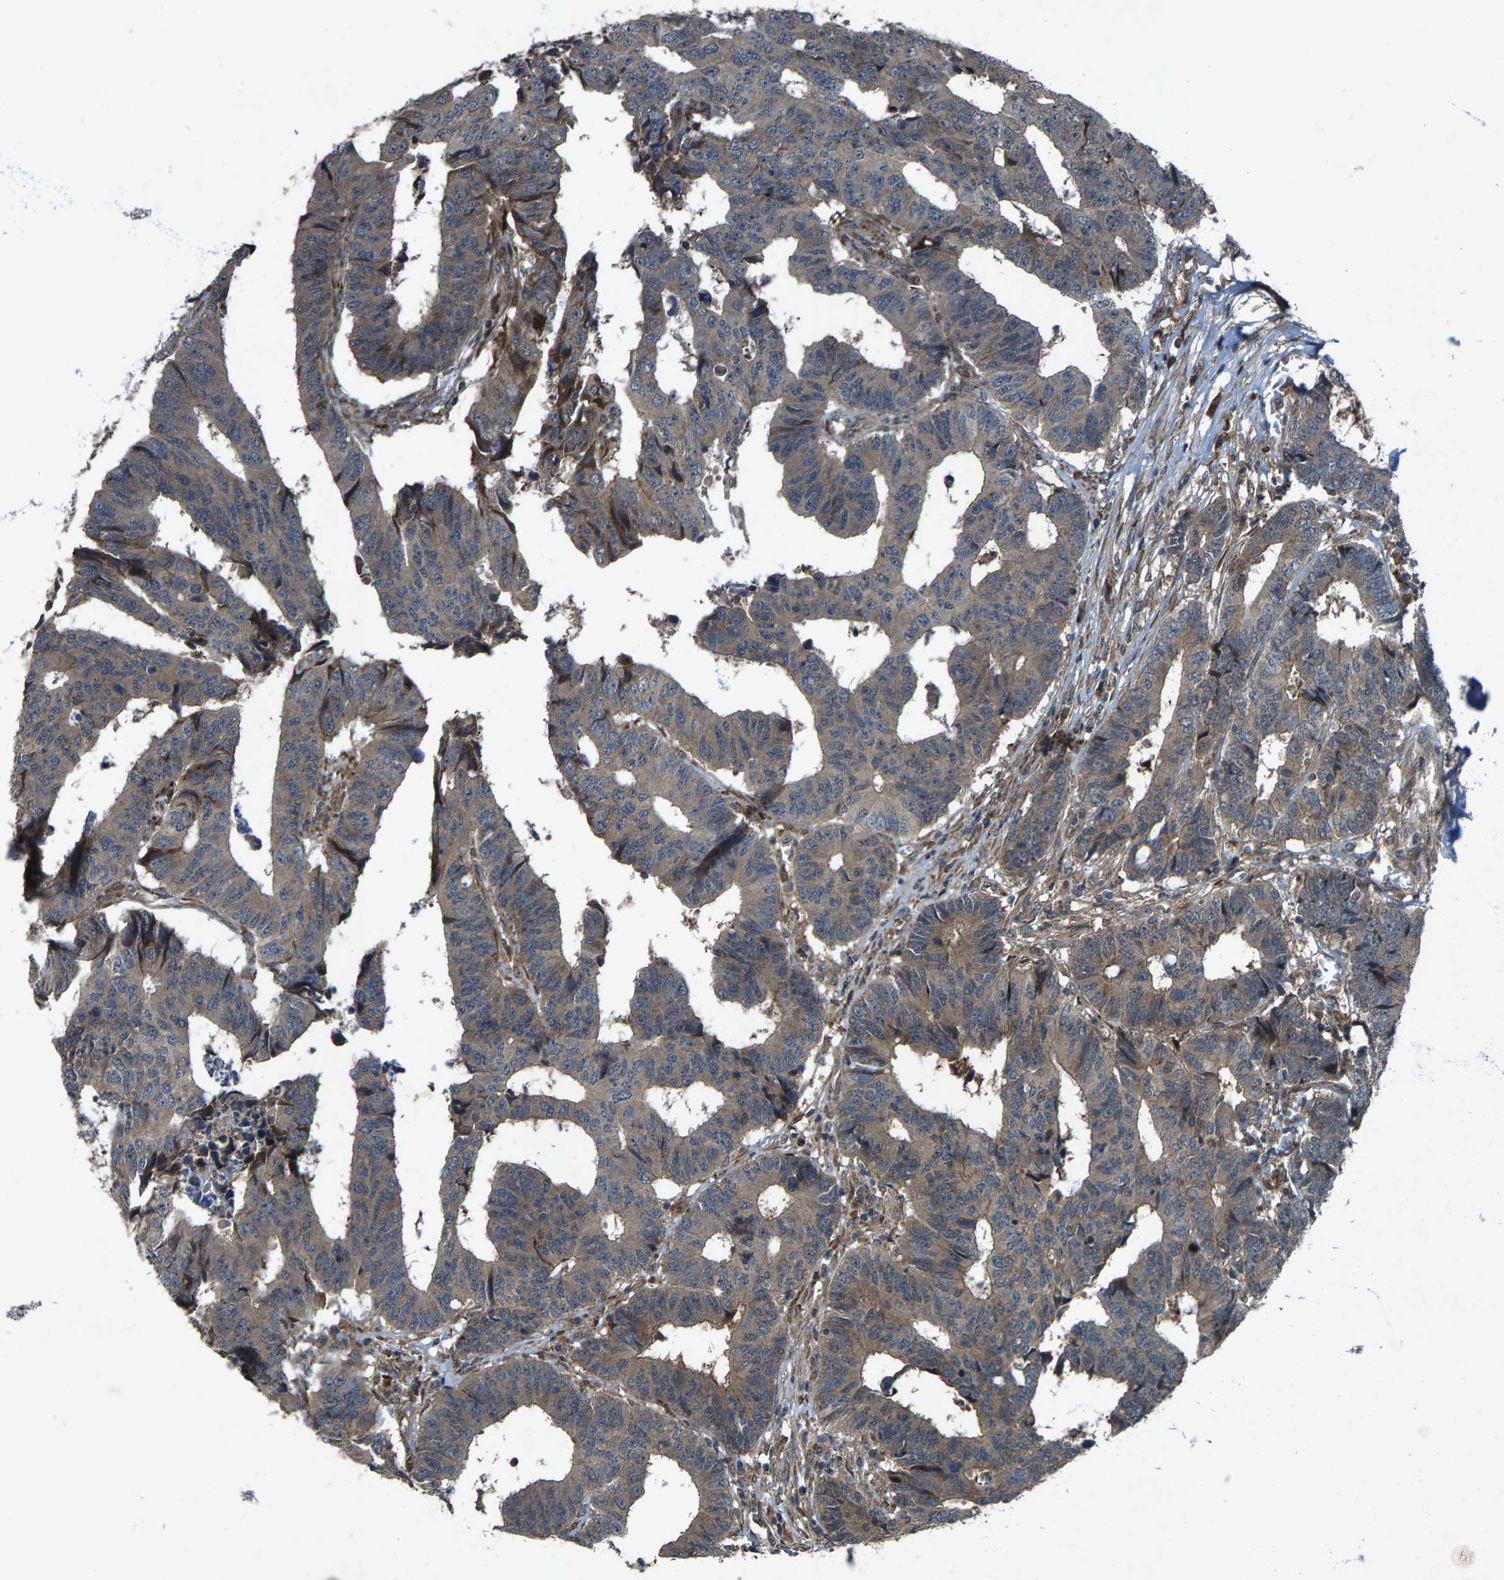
{"staining": {"intensity": "weak", "quantity": ">75%", "location": "cytoplasmic/membranous"}, "tissue": "colorectal cancer", "cell_type": "Tumor cells", "image_type": "cancer", "snomed": [{"axis": "morphology", "description": "Adenocarcinoma, NOS"}, {"axis": "topography", "description": "Rectum"}], "caption": "A high-resolution photomicrograph shows immunohistochemistry staining of adenocarcinoma (colorectal), which displays weak cytoplasmic/membranous positivity in approximately >75% of tumor cells.", "gene": "LRRC72", "patient": {"sex": "male", "age": 84}}